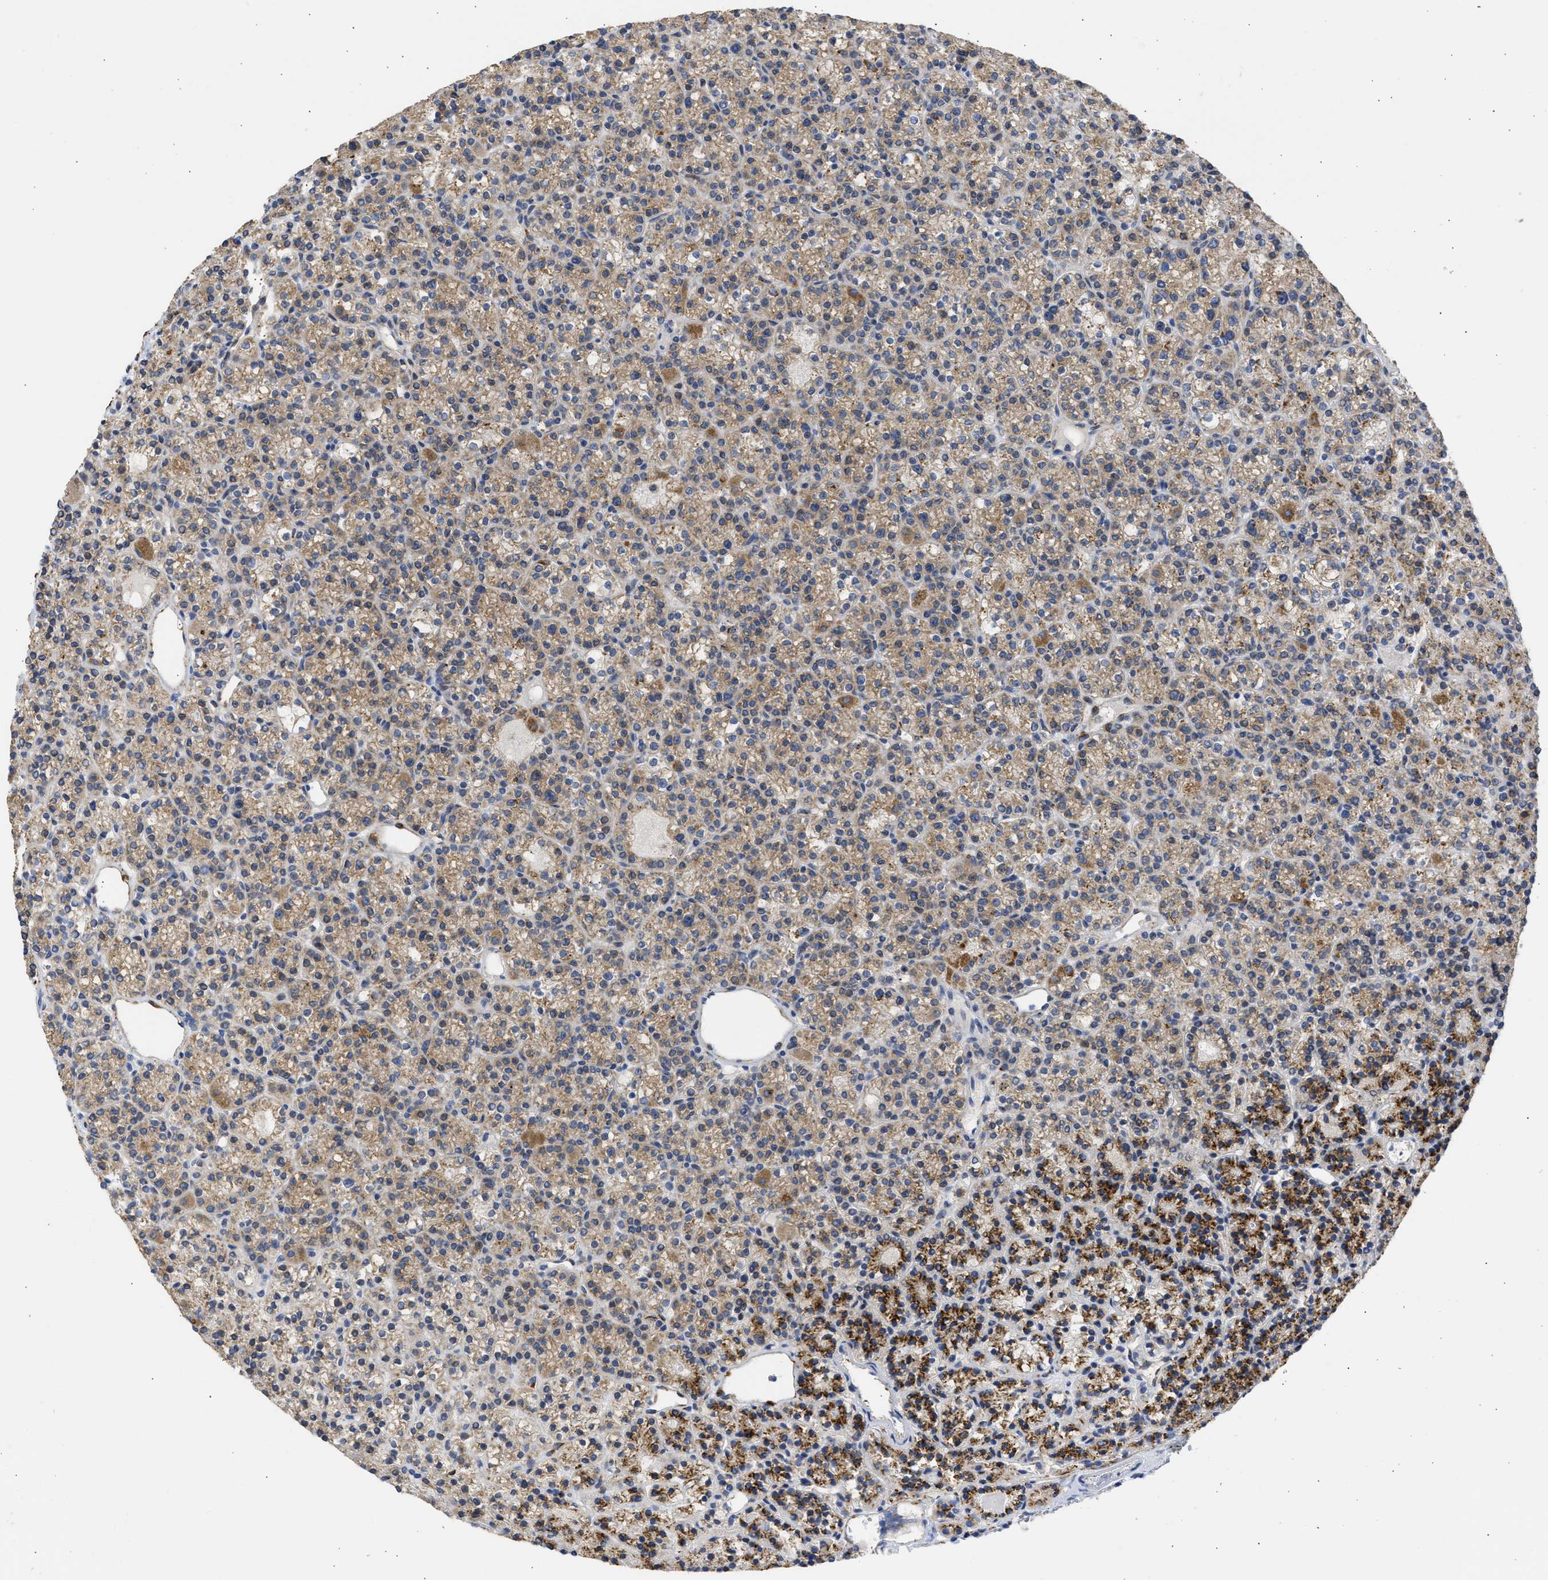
{"staining": {"intensity": "moderate", "quantity": ">75%", "location": "cytoplasmic/membranous"}, "tissue": "parathyroid gland", "cell_type": "Glandular cells", "image_type": "normal", "snomed": [{"axis": "morphology", "description": "Normal tissue, NOS"}, {"axis": "morphology", "description": "Adenoma, NOS"}, {"axis": "topography", "description": "Parathyroid gland"}], "caption": "Moderate cytoplasmic/membranous protein positivity is present in approximately >75% of glandular cells in parathyroid gland. The protein is stained brown, and the nuclei are stained in blue (DAB (3,3'-diaminobenzidine) IHC with brightfield microscopy, high magnification).", "gene": "TMED1", "patient": {"sex": "female", "age": 64}}